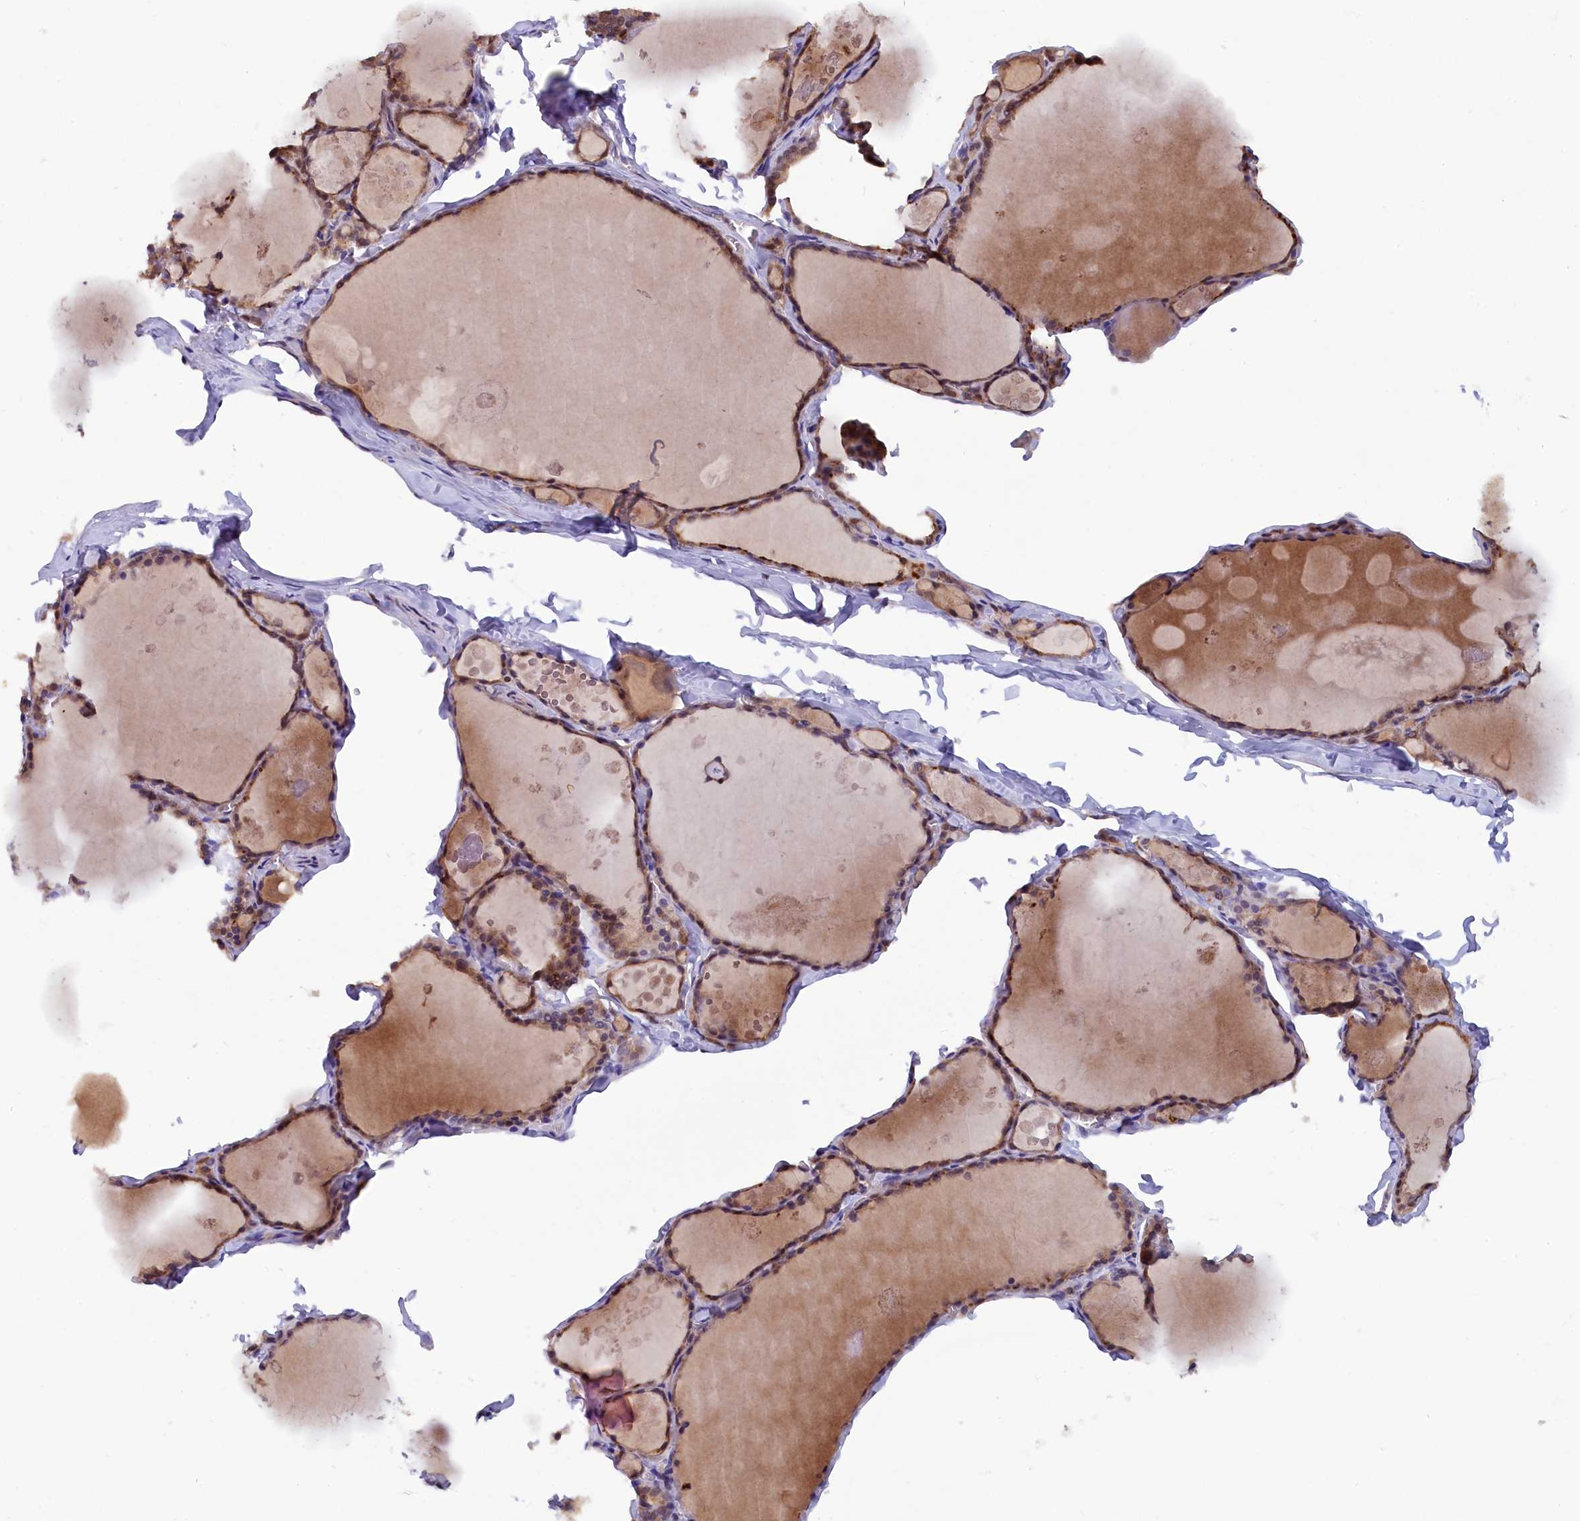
{"staining": {"intensity": "moderate", "quantity": ">75%", "location": "cytoplasmic/membranous,nuclear"}, "tissue": "thyroid gland", "cell_type": "Glandular cells", "image_type": "normal", "snomed": [{"axis": "morphology", "description": "Normal tissue, NOS"}, {"axis": "topography", "description": "Thyroid gland"}], "caption": "Human thyroid gland stained with a brown dye exhibits moderate cytoplasmic/membranous,nuclear positive staining in about >75% of glandular cells.", "gene": "JPT2", "patient": {"sex": "male", "age": 56}}